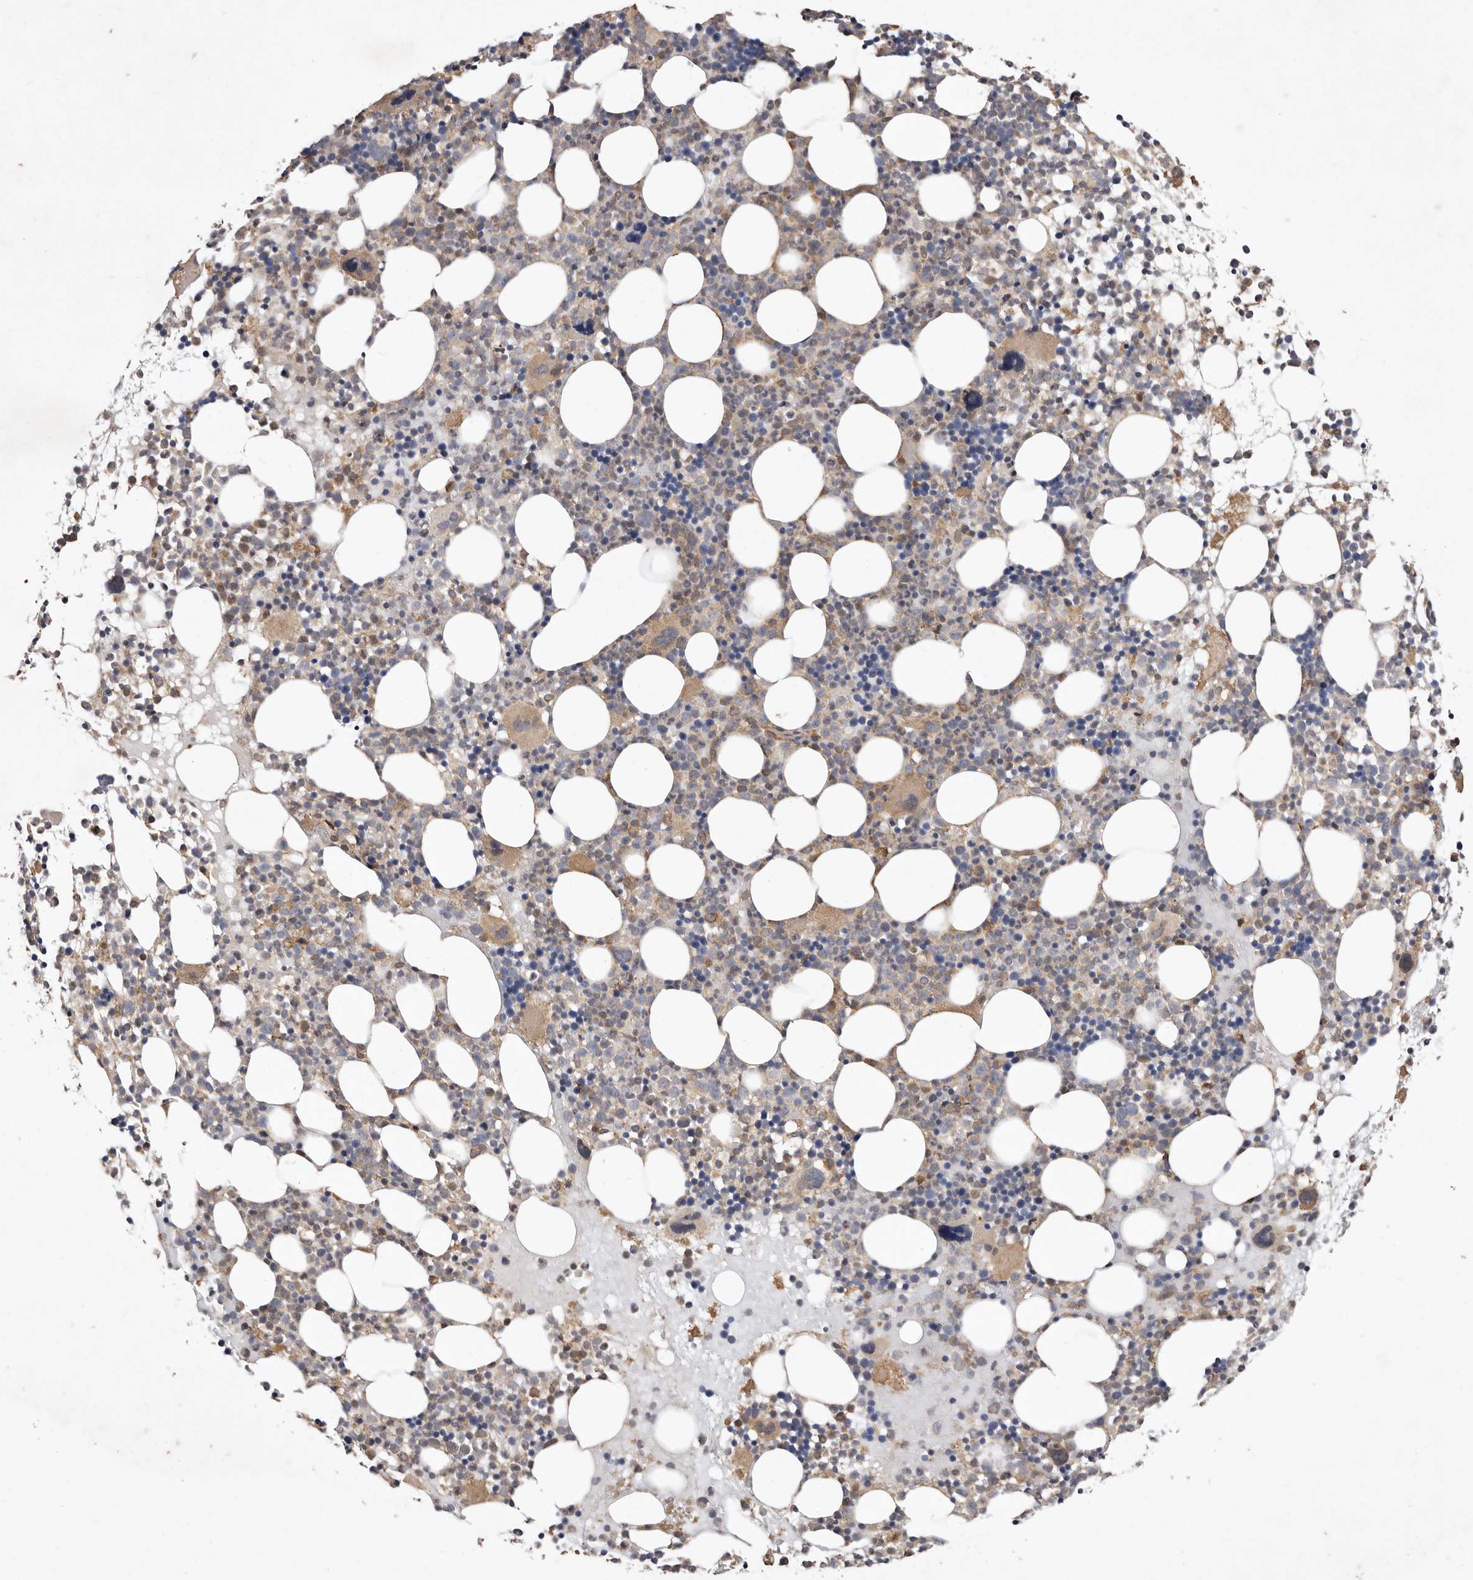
{"staining": {"intensity": "moderate", "quantity": "<25%", "location": "cytoplasmic/membranous"}, "tissue": "bone marrow", "cell_type": "Hematopoietic cells", "image_type": "normal", "snomed": [{"axis": "morphology", "description": "Normal tissue, NOS"}, {"axis": "topography", "description": "Bone marrow"}], "caption": "This is a micrograph of IHC staining of benign bone marrow, which shows moderate positivity in the cytoplasmic/membranous of hematopoietic cells.", "gene": "RRM2B", "patient": {"sex": "female", "age": 57}}